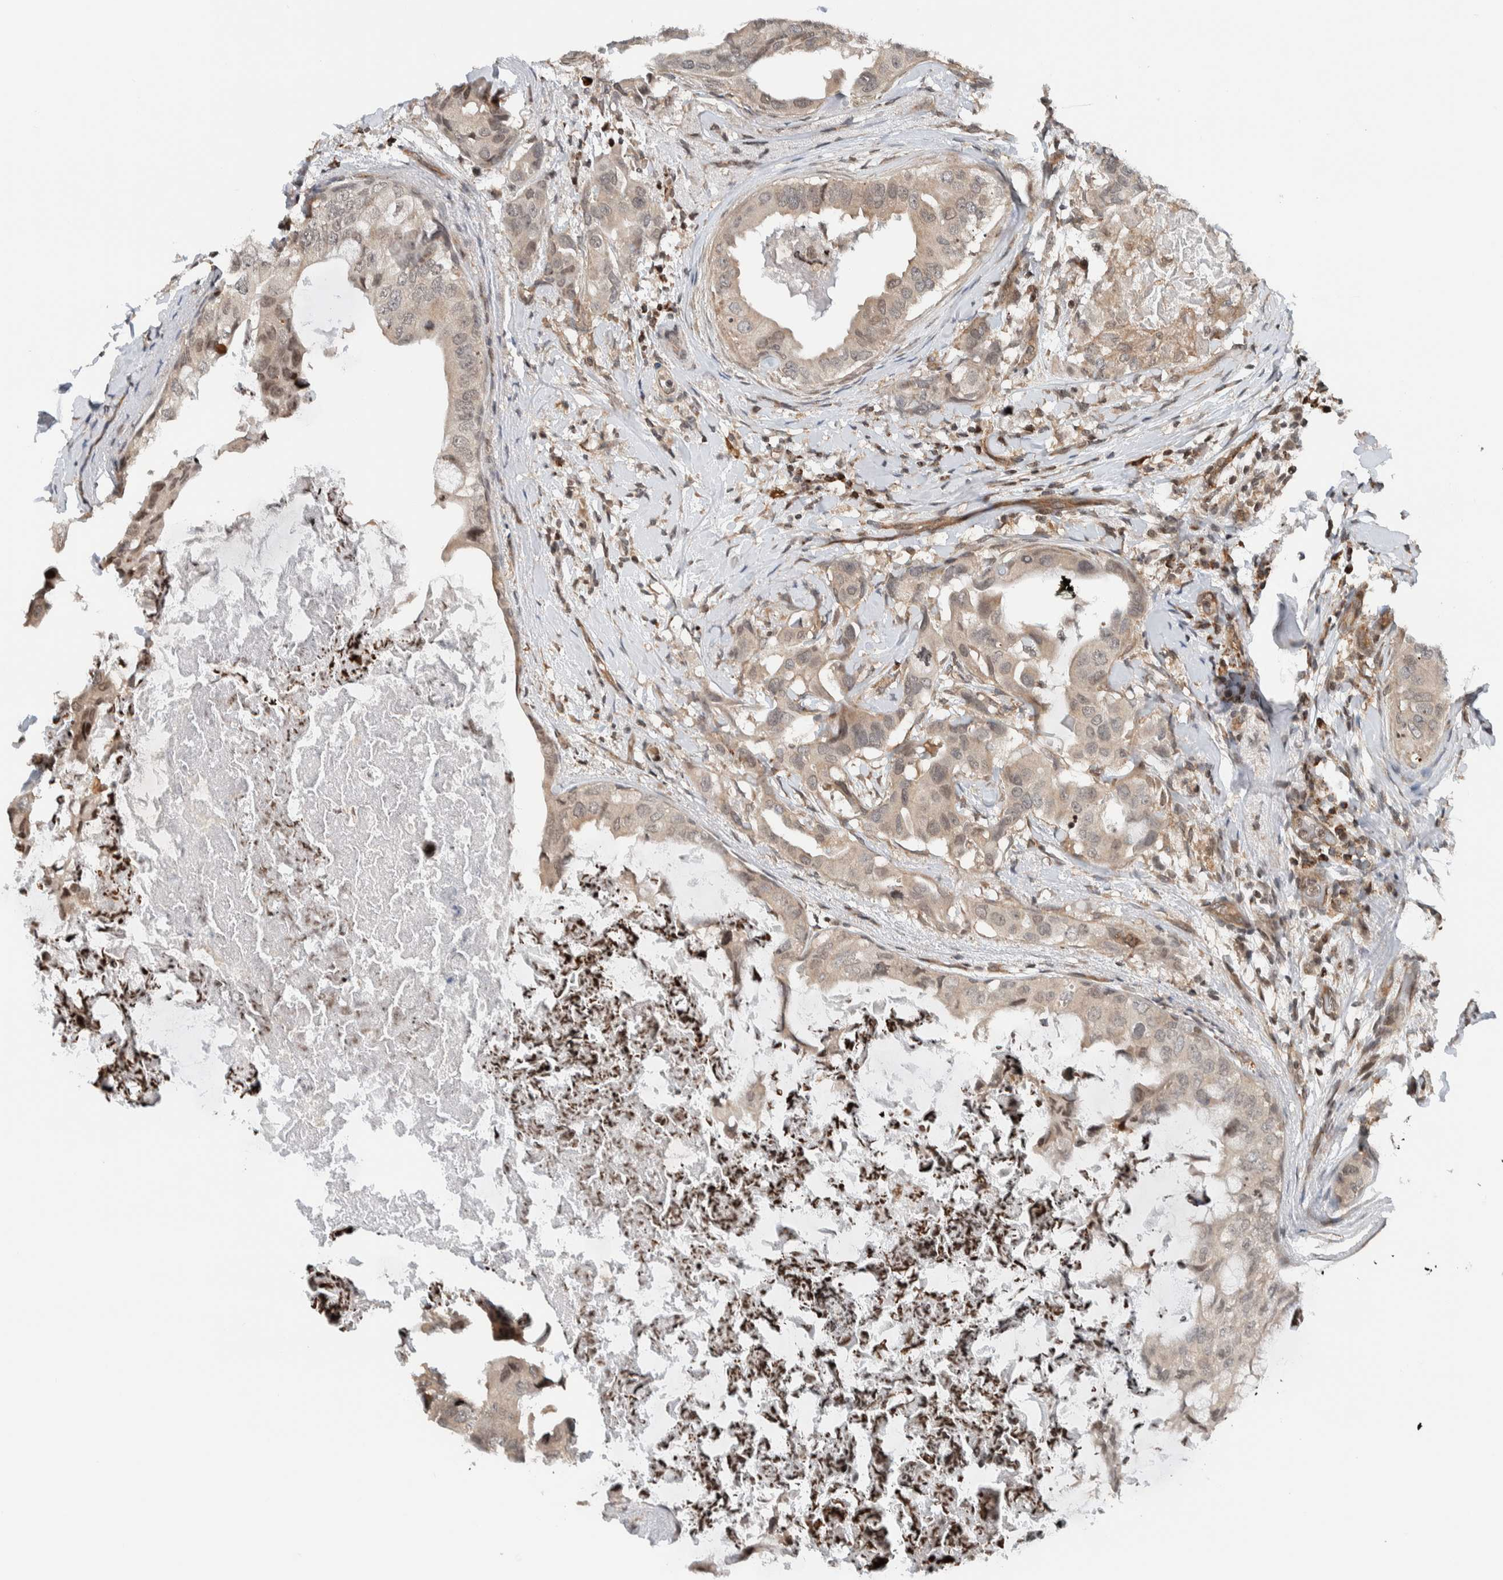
{"staining": {"intensity": "weak", "quantity": "25%-75%", "location": "cytoplasmic/membranous,nuclear"}, "tissue": "breast cancer", "cell_type": "Tumor cells", "image_type": "cancer", "snomed": [{"axis": "morphology", "description": "Duct carcinoma"}, {"axis": "topography", "description": "Breast"}], "caption": "This photomicrograph exhibits breast cancer stained with IHC to label a protein in brown. The cytoplasmic/membranous and nuclear of tumor cells show weak positivity for the protein. Nuclei are counter-stained blue.", "gene": "NPLOC4", "patient": {"sex": "female", "age": 40}}